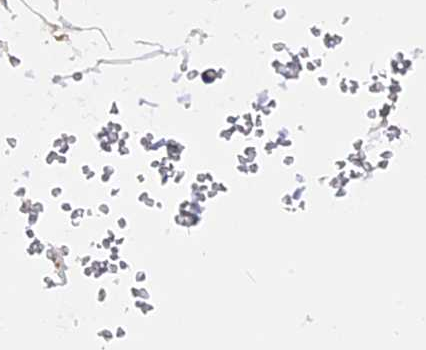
{"staining": {"intensity": "weak", "quantity": ">75%", "location": "cytoplasmic/membranous"}, "tissue": "adipose tissue", "cell_type": "Adipocytes", "image_type": "normal", "snomed": [{"axis": "morphology", "description": "Normal tissue, NOS"}, {"axis": "topography", "description": "Gallbladder"}, {"axis": "topography", "description": "Peripheral nerve tissue"}], "caption": "This image reveals immunohistochemistry staining of normal human adipose tissue, with low weak cytoplasmic/membranous staining in approximately >75% of adipocytes.", "gene": "GNPTAB", "patient": {"sex": "male", "age": 38}}